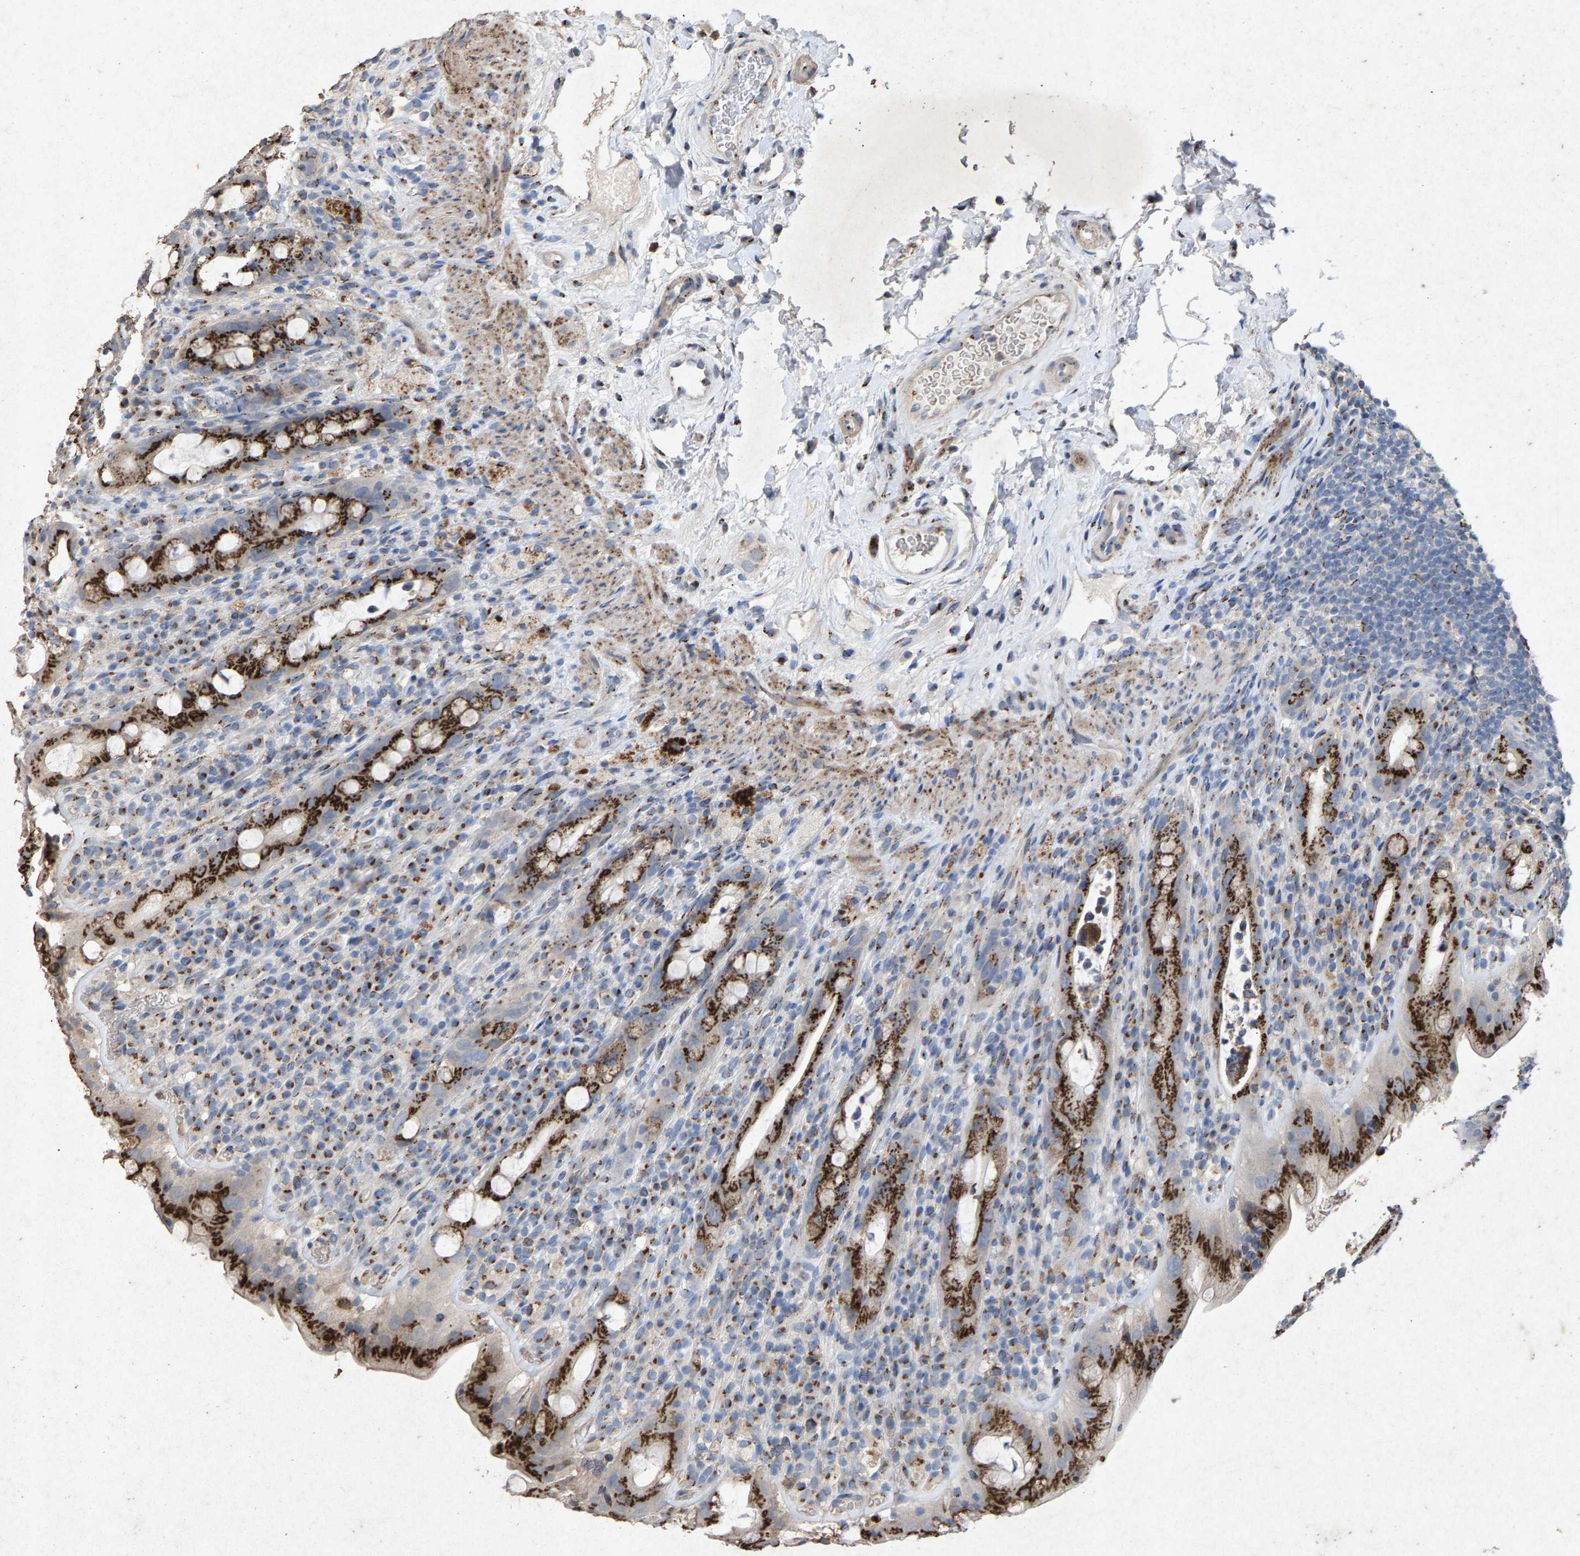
{"staining": {"intensity": "strong", "quantity": ">75%", "location": "cytoplasmic/membranous"}, "tissue": "rectum", "cell_type": "Glandular cells", "image_type": "normal", "snomed": [{"axis": "morphology", "description": "Normal tissue, NOS"}, {"axis": "topography", "description": "Rectum"}], "caption": "An IHC micrograph of normal tissue is shown. Protein staining in brown shows strong cytoplasmic/membranous positivity in rectum within glandular cells.", "gene": "MAN2A1", "patient": {"sex": "male", "age": 44}}